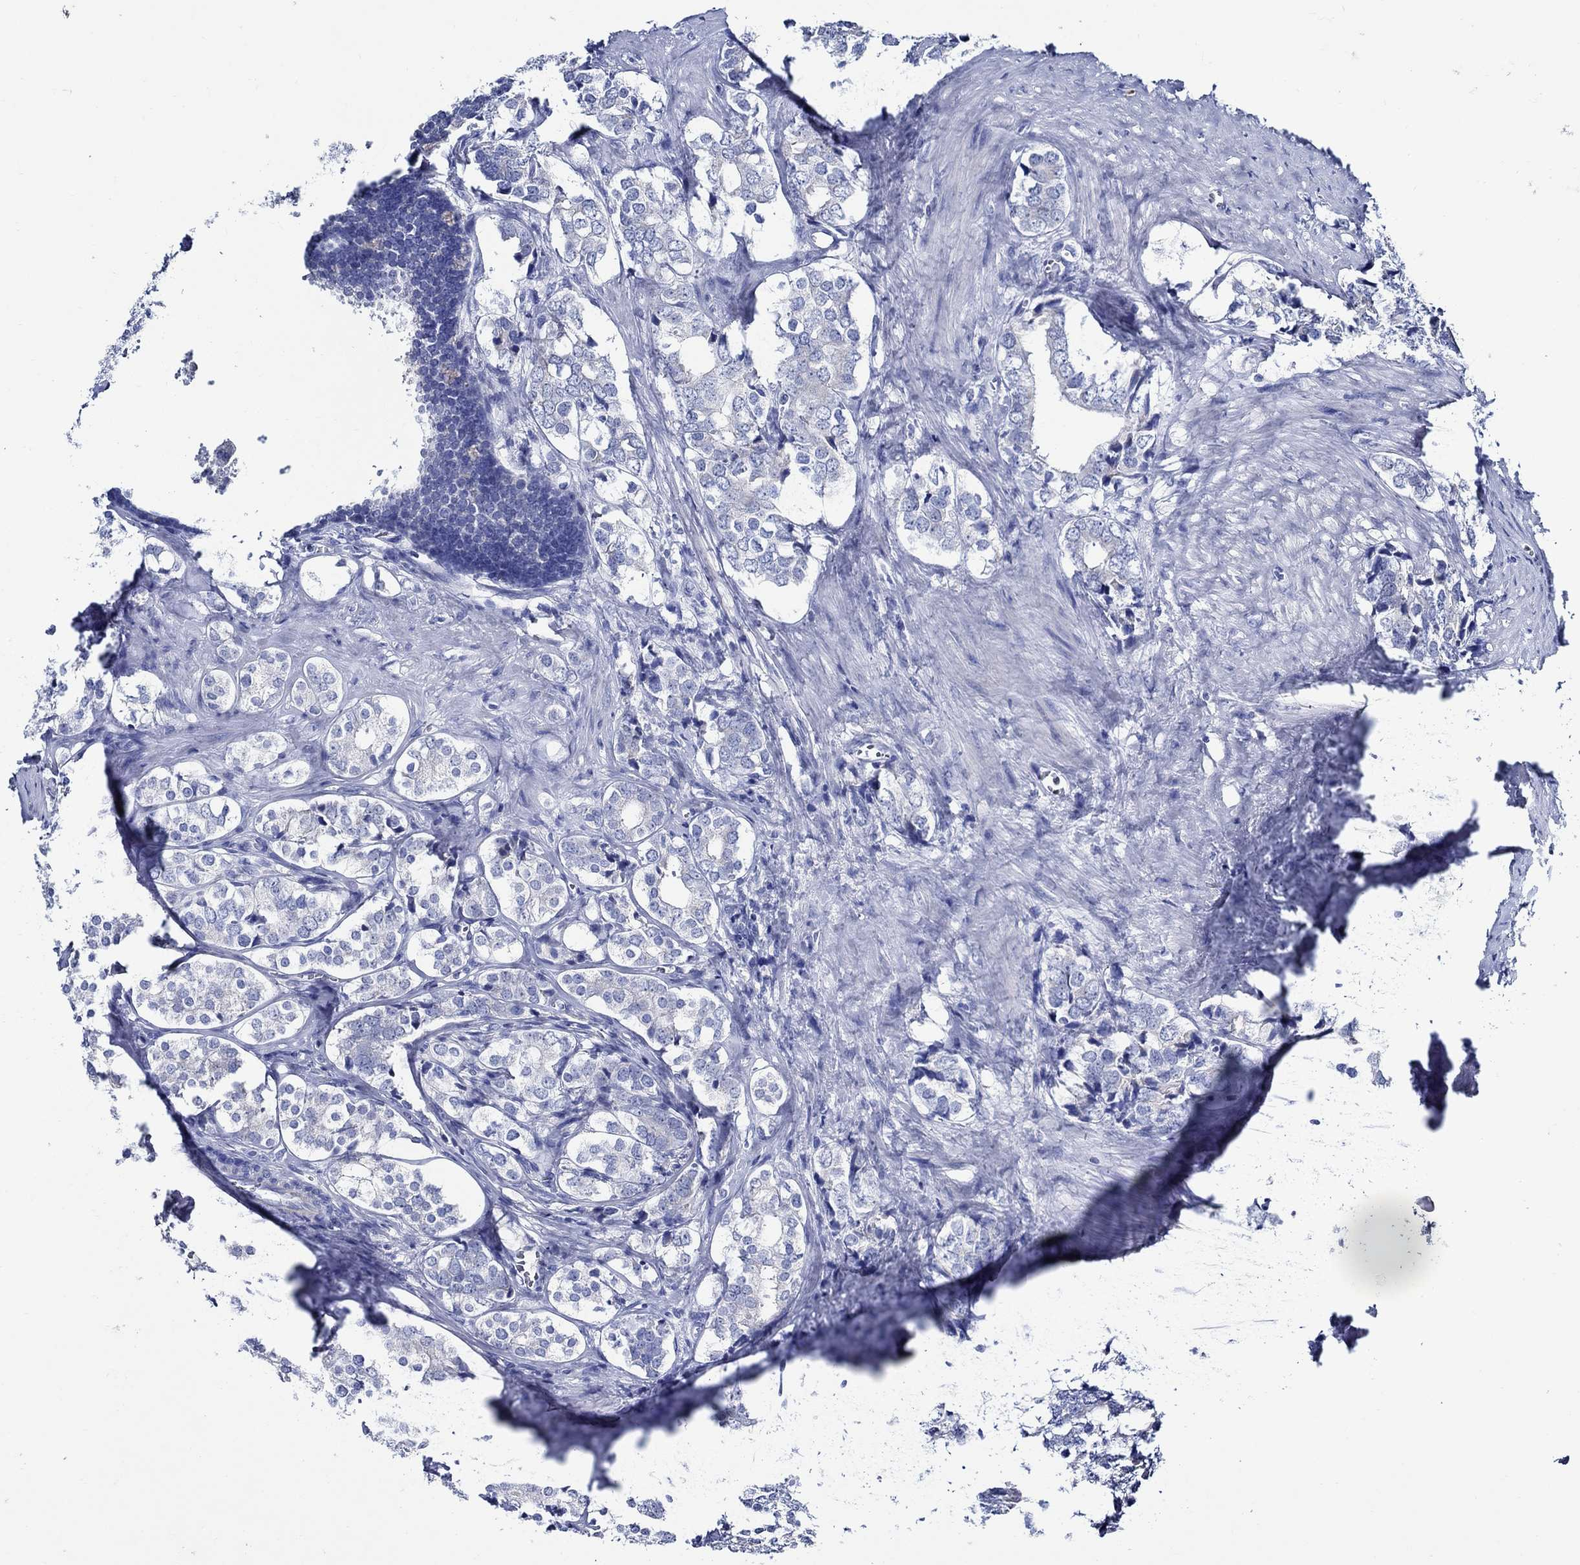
{"staining": {"intensity": "negative", "quantity": "none", "location": "none"}, "tissue": "prostate cancer", "cell_type": "Tumor cells", "image_type": "cancer", "snomed": [{"axis": "morphology", "description": "Adenocarcinoma, NOS"}, {"axis": "topography", "description": "Prostate and seminal vesicle, NOS"}], "caption": "This is an immunohistochemistry (IHC) micrograph of human prostate adenocarcinoma. There is no positivity in tumor cells.", "gene": "SKOR1", "patient": {"sex": "male", "age": 63}}